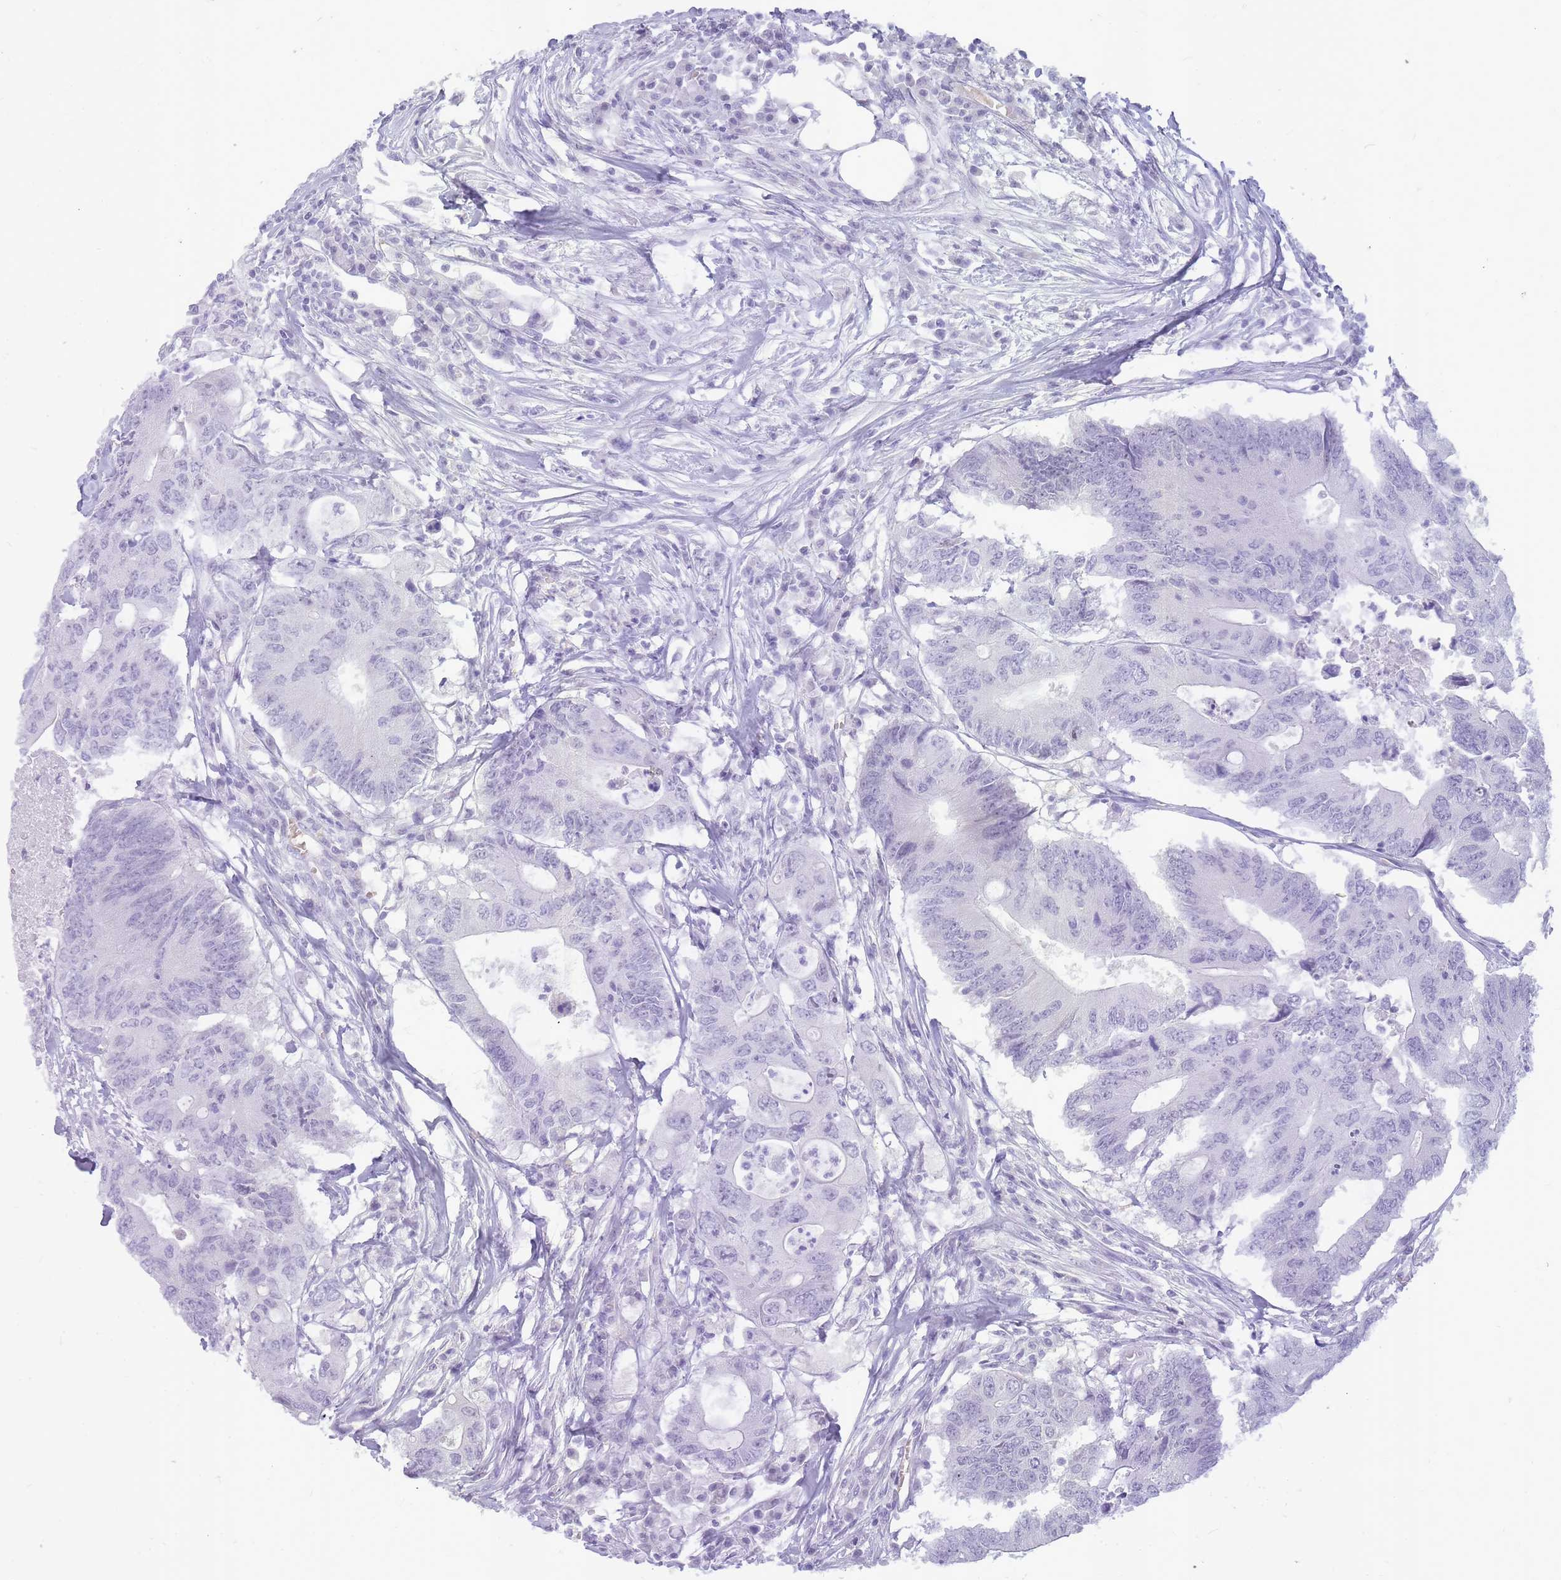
{"staining": {"intensity": "negative", "quantity": "none", "location": "none"}, "tissue": "colorectal cancer", "cell_type": "Tumor cells", "image_type": "cancer", "snomed": [{"axis": "morphology", "description": "Adenocarcinoma, NOS"}, {"axis": "topography", "description": "Colon"}], "caption": "Protein analysis of colorectal adenocarcinoma demonstrates no significant expression in tumor cells.", "gene": "INS", "patient": {"sex": "male", "age": 71}}